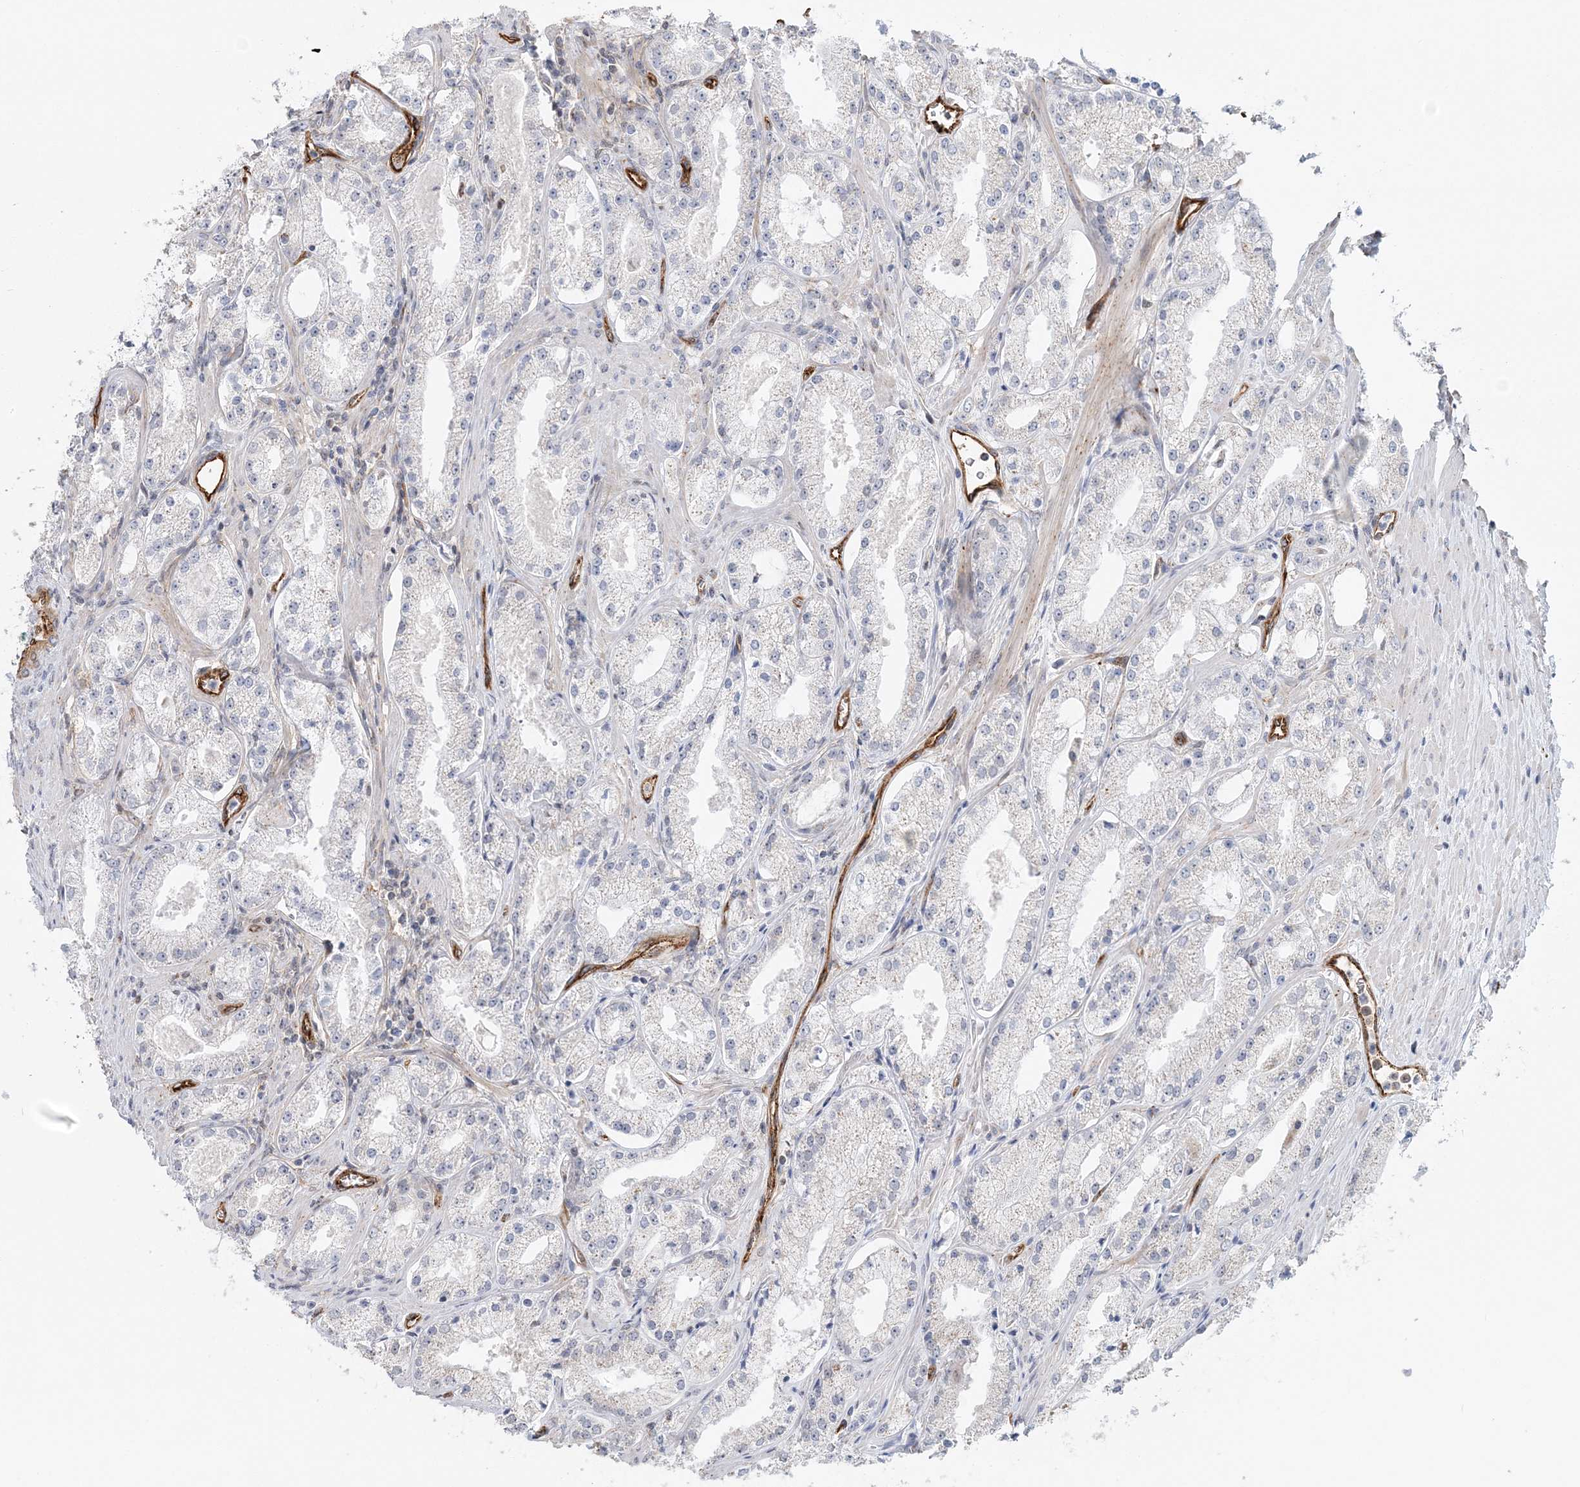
{"staining": {"intensity": "negative", "quantity": "none", "location": "none"}, "tissue": "prostate cancer", "cell_type": "Tumor cells", "image_type": "cancer", "snomed": [{"axis": "morphology", "description": "Adenocarcinoma, Low grade"}, {"axis": "topography", "description": "Prostate"}], "caption": "Tumor cells are negative for brown protein staining in prostate cancer.", "gene": "AFAP1L2", "patient": {"sex": "male", "age": 69}}